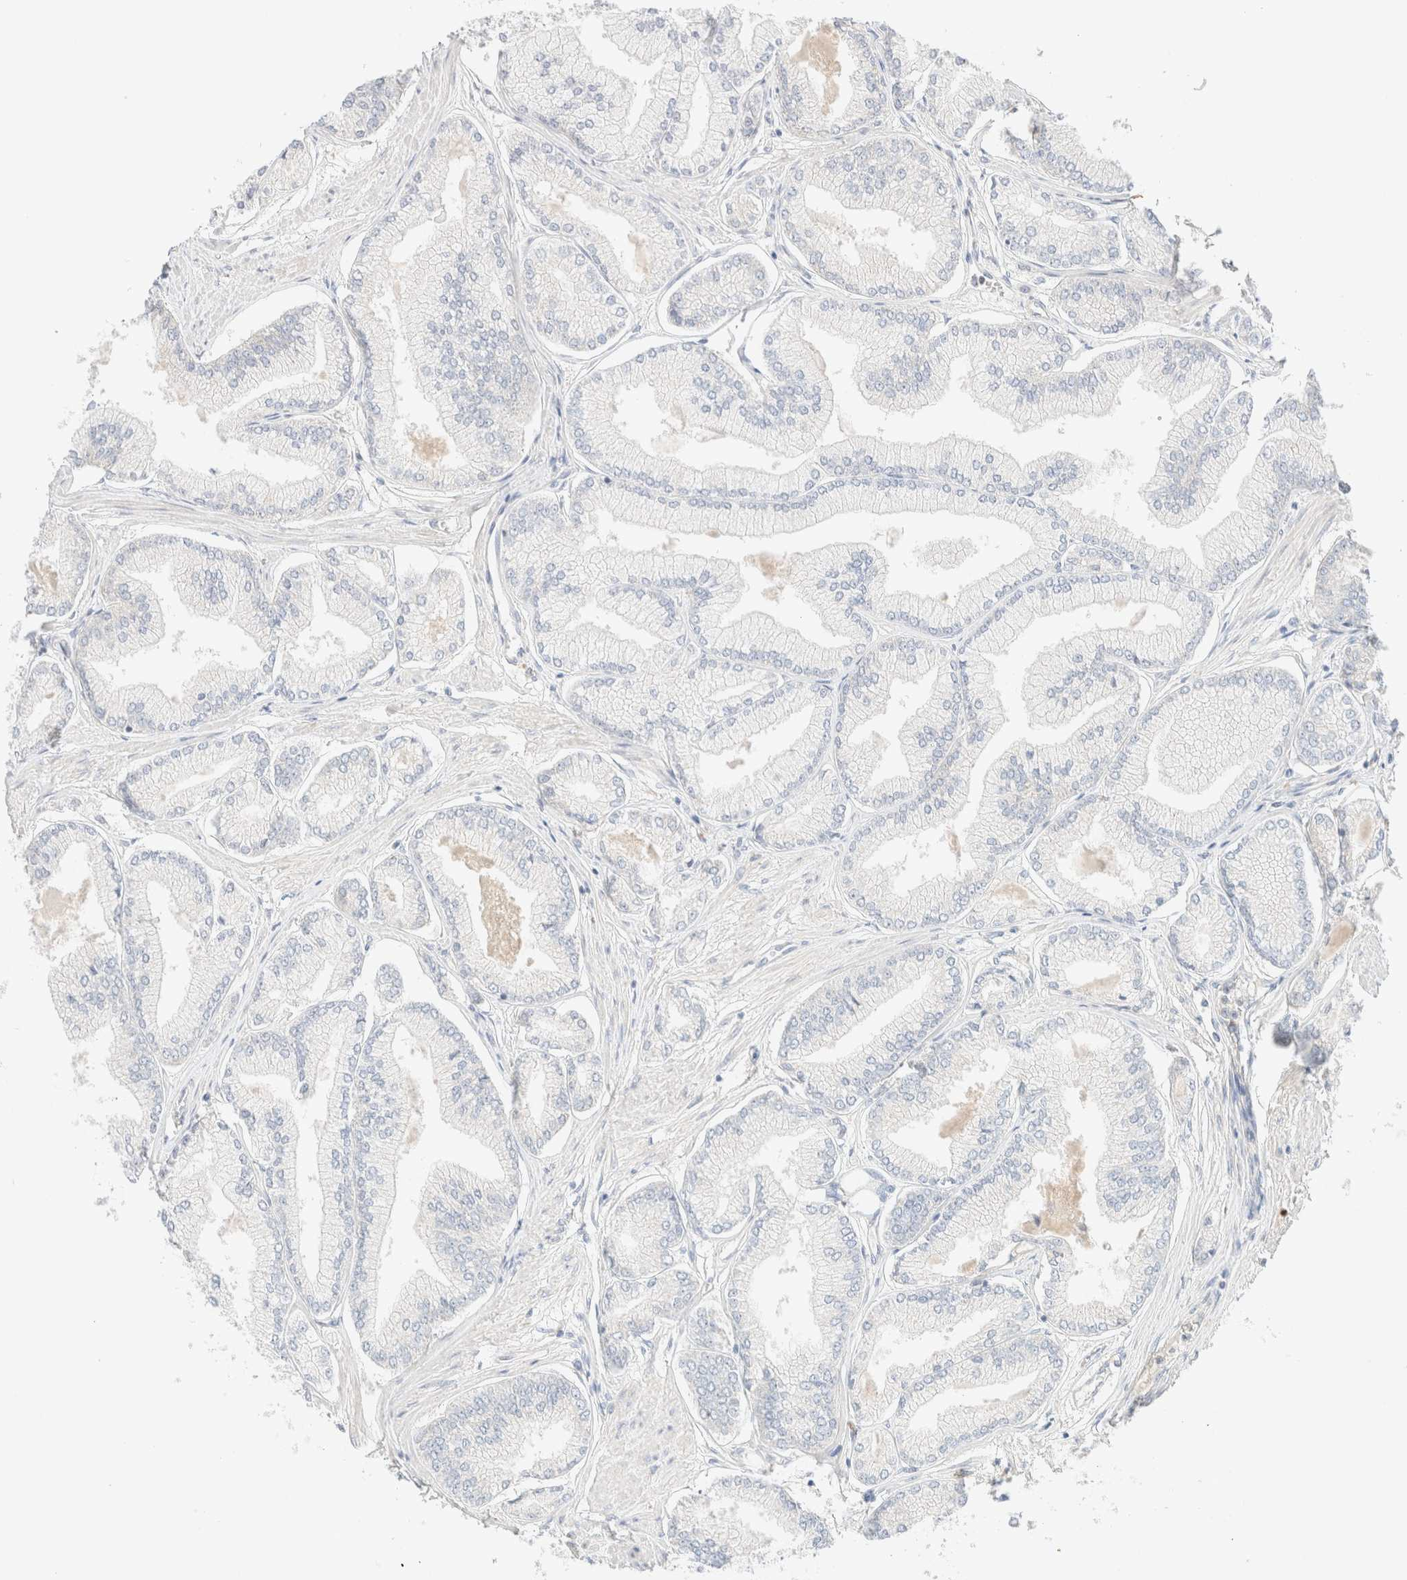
{"staining": {"intensity": "negative", "quantity": "none", "location": "none"}, "tissue": "prostate cancer", "cell_type": "Tumor cells", "image_type": "cancer", "snomed": [{"axis": "morphology", "description": "Adenocarcinoma, Low grade"}, {"axis": "topography", "description": "Prostate"}], "caption": "IHC image of human prostate cancer stained for a protein (brown), which shows no staining in tumor cells.", "gene": "SARM1", "patient": {"sex": "male", "age": 52}}